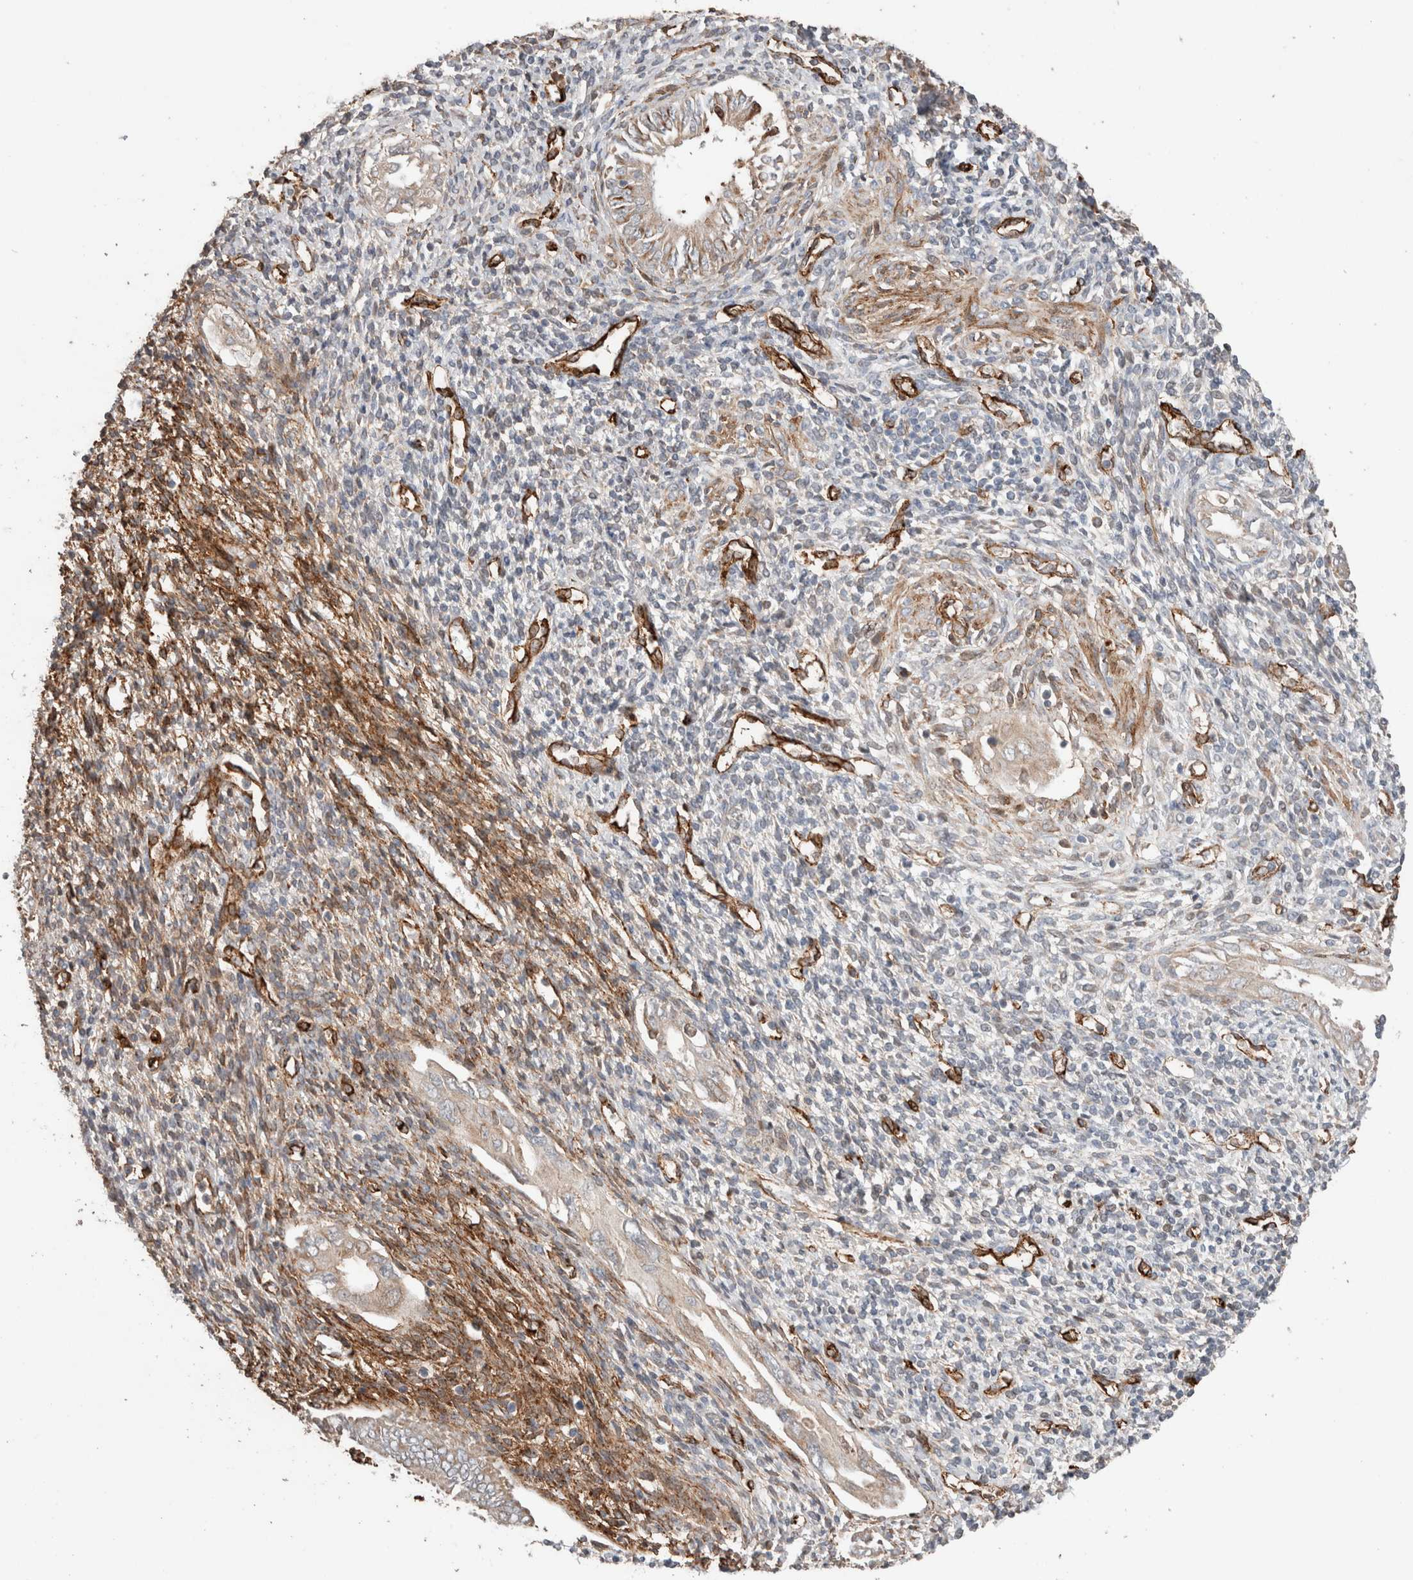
{"staining": {"intensity": "negative", "quantity": "none", "location": "none"}, "tissue": "endometrium", "cell_type": "Cells in endometrial stroma", "image_type": "normal", "snomed": [{"axis": "morphology", "description": "Normal tissue, NOS"}, {"axis": "topography", "description": "Endometrium"}], "caption": "Normal endometrium was stained to show a protein in brown. There is no significant expression in cells in endometrial stroma. (Brightfield microscopy of DAB (3,3'-diaminobenzidine) IHC at high magnification).", "gene": "RAB32", "patient": {"sex": "female", "age": 66}}